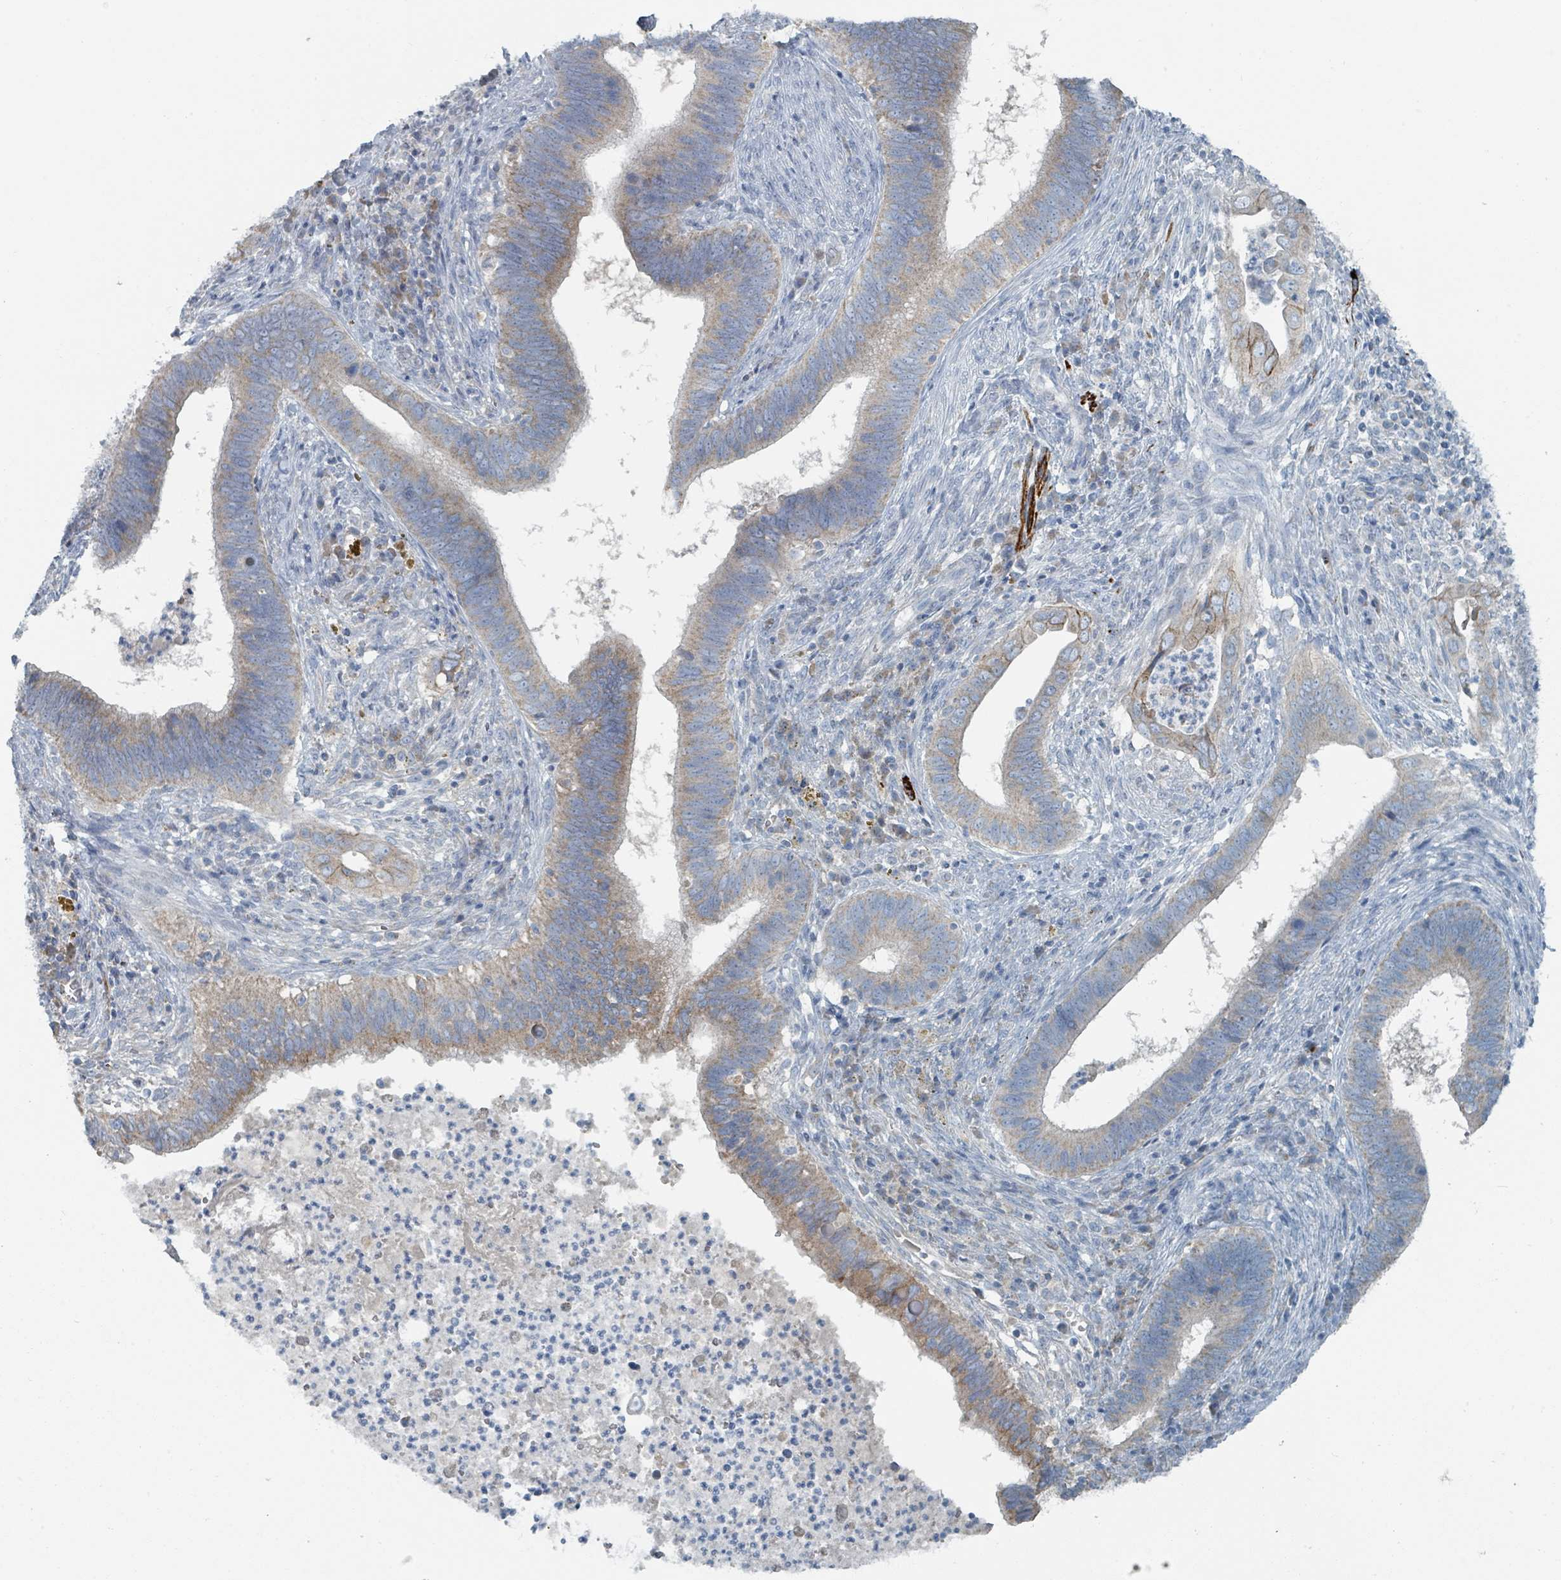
{"staining": {"intensity": "moderate", "quantity": ">75%", "location": "cytoplasmic/membranous"}, "tissue": "cervical cancer", "cell_type": "Tumor cells", "image_type": "cancer", "snomed": [{"axis": "morphology", "description": "Adenocarcinoma, NOS"}, {"axis": "topography", "description": "Cervix"}], "caption": "Brown immunohistochemical staining in human cervical cancer (adenocarcinoma) exhibits moderate cytoplasmic/membranous positivity in about >75% of tumor cells.", "gene": "RASA4", "patient": {"sex": "female", "age": 42}}